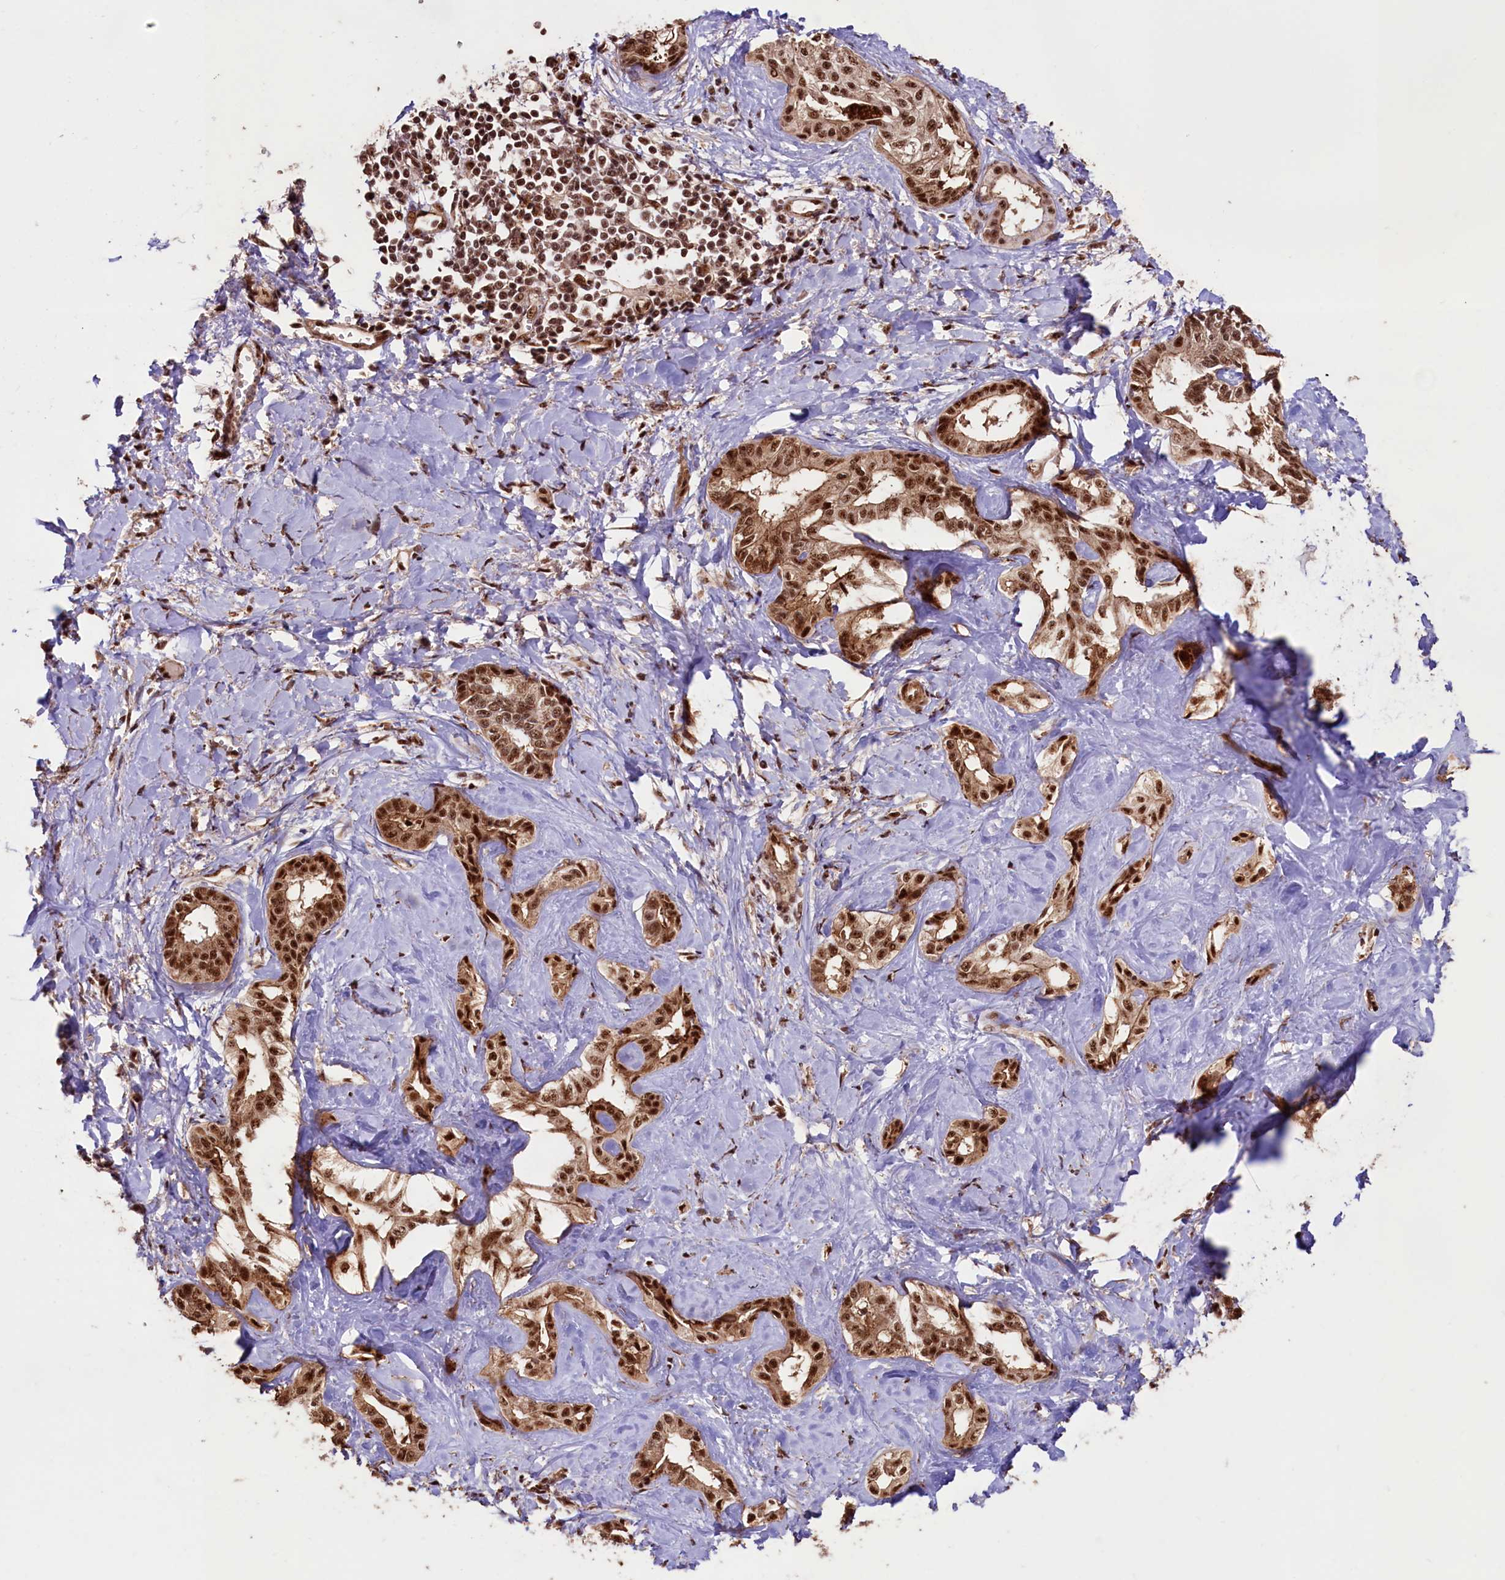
{"staining": {"intensity": "strong", "quantity": ">75%", "location": "cytoplasmic/membranous,nuclear"}, "tissue": "liver cancer", "cell_type": "Tumor cells", "image_type": "cancer", "snomed": [{"axis": "morphology", "description": "Cholangiocarcinoma"}, {"axis": "topography", "description": "Liver"}], "caption": "Immunohistochemistry (DAB (3,3'-diaminobenzidine)) staining of cholangiocarcinoma (liver) shows strong cytoplasmic/membranous and nuclear protein positivity in about >75% of tumor cells.", "gene": "SFSWAP", "patient": {"sex": "female", "age": 77}}